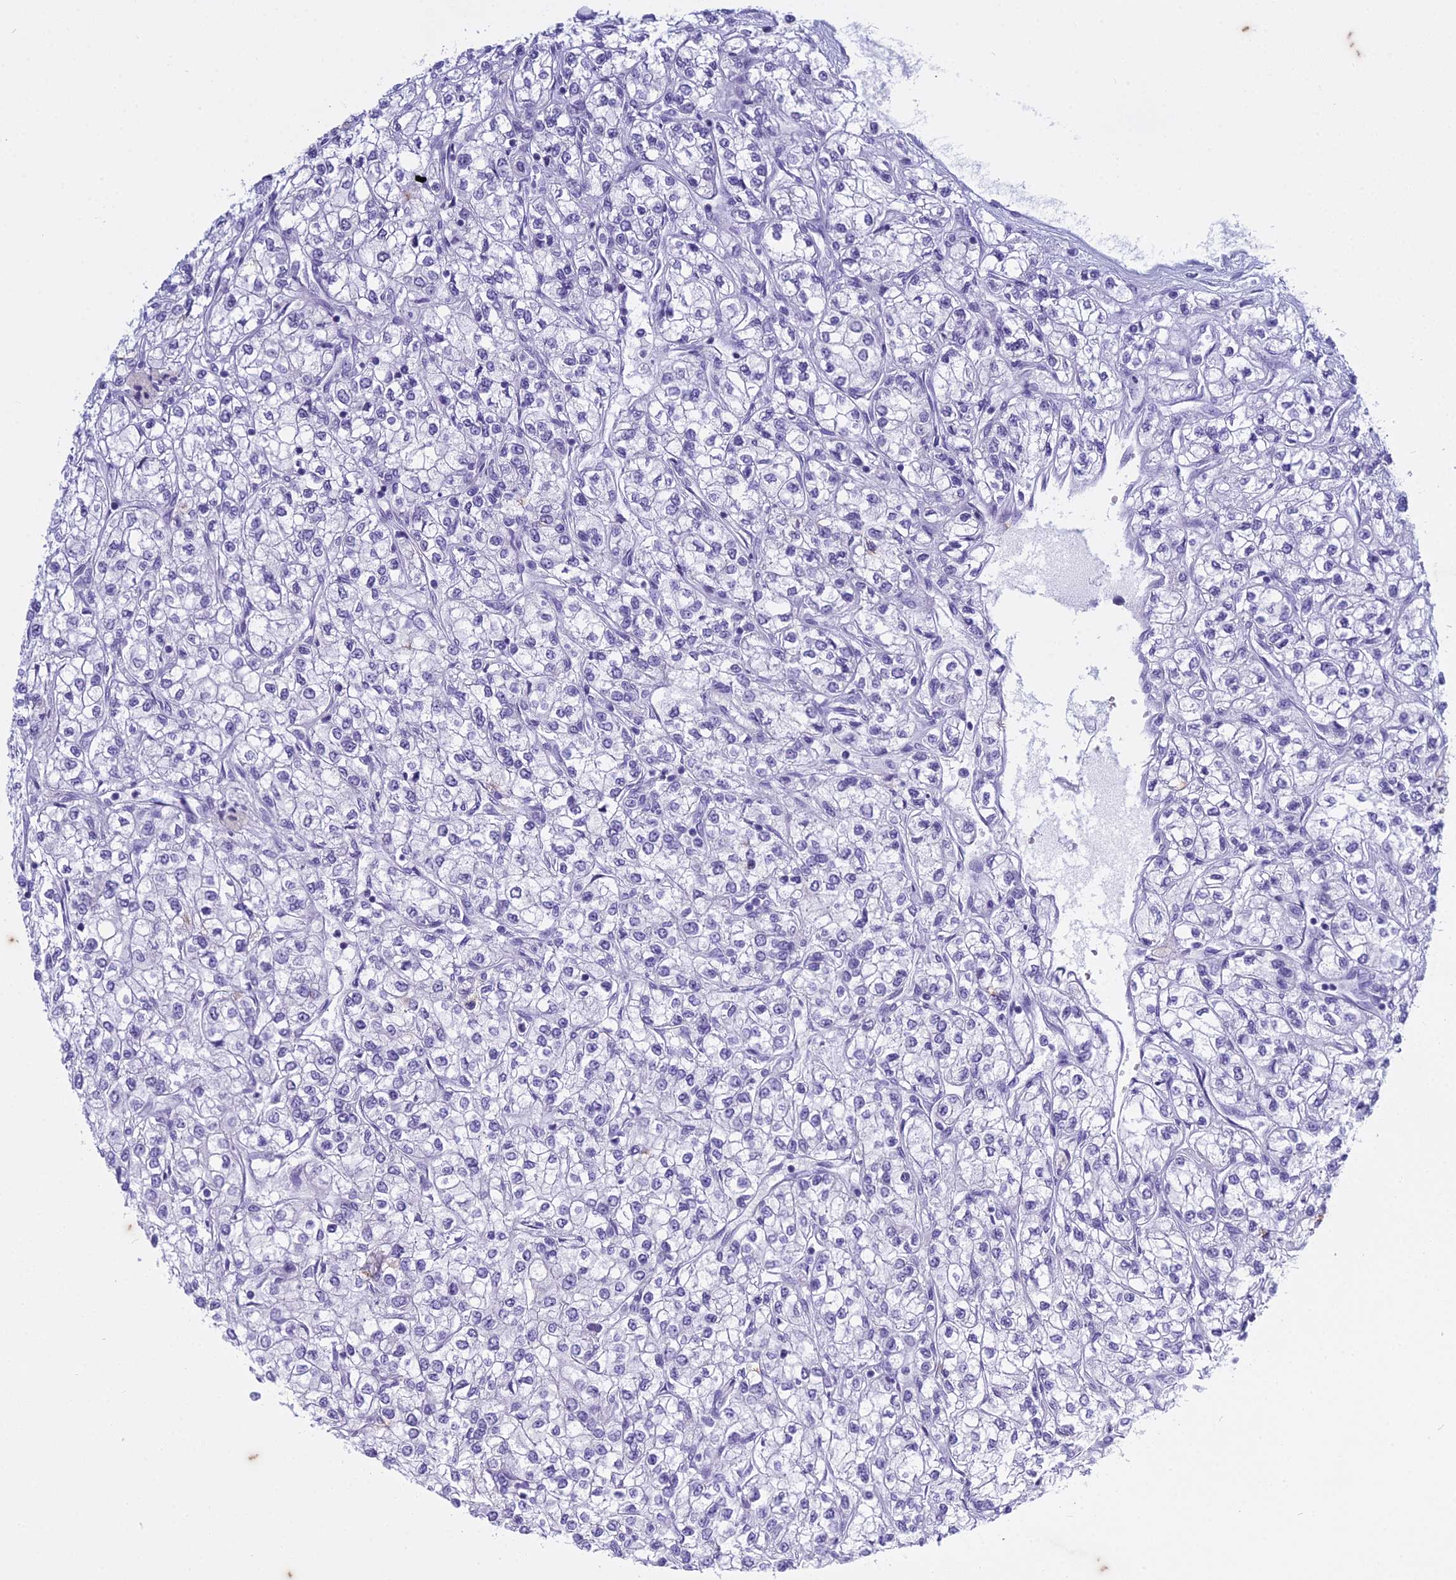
{"staining": {"intensity": "negative", "quantity": "none", "location": "none"}, "tissue": "renal cancer", "cell_type": "Tumor cells", "image_type": "cancer", "snomed": [{"axis": "morphology", "description": "Adenocarcinoma, NOS"}, {"axis": "topography", "description": "Kidney"}], "caption": "IHC image of human renal cancer (adenocarcinoma) stained for a protein (brown), which demonstrates no staining in tumor cells.", "gene": "HMGB4", "patient": {"sex": "male", "age": 80}}